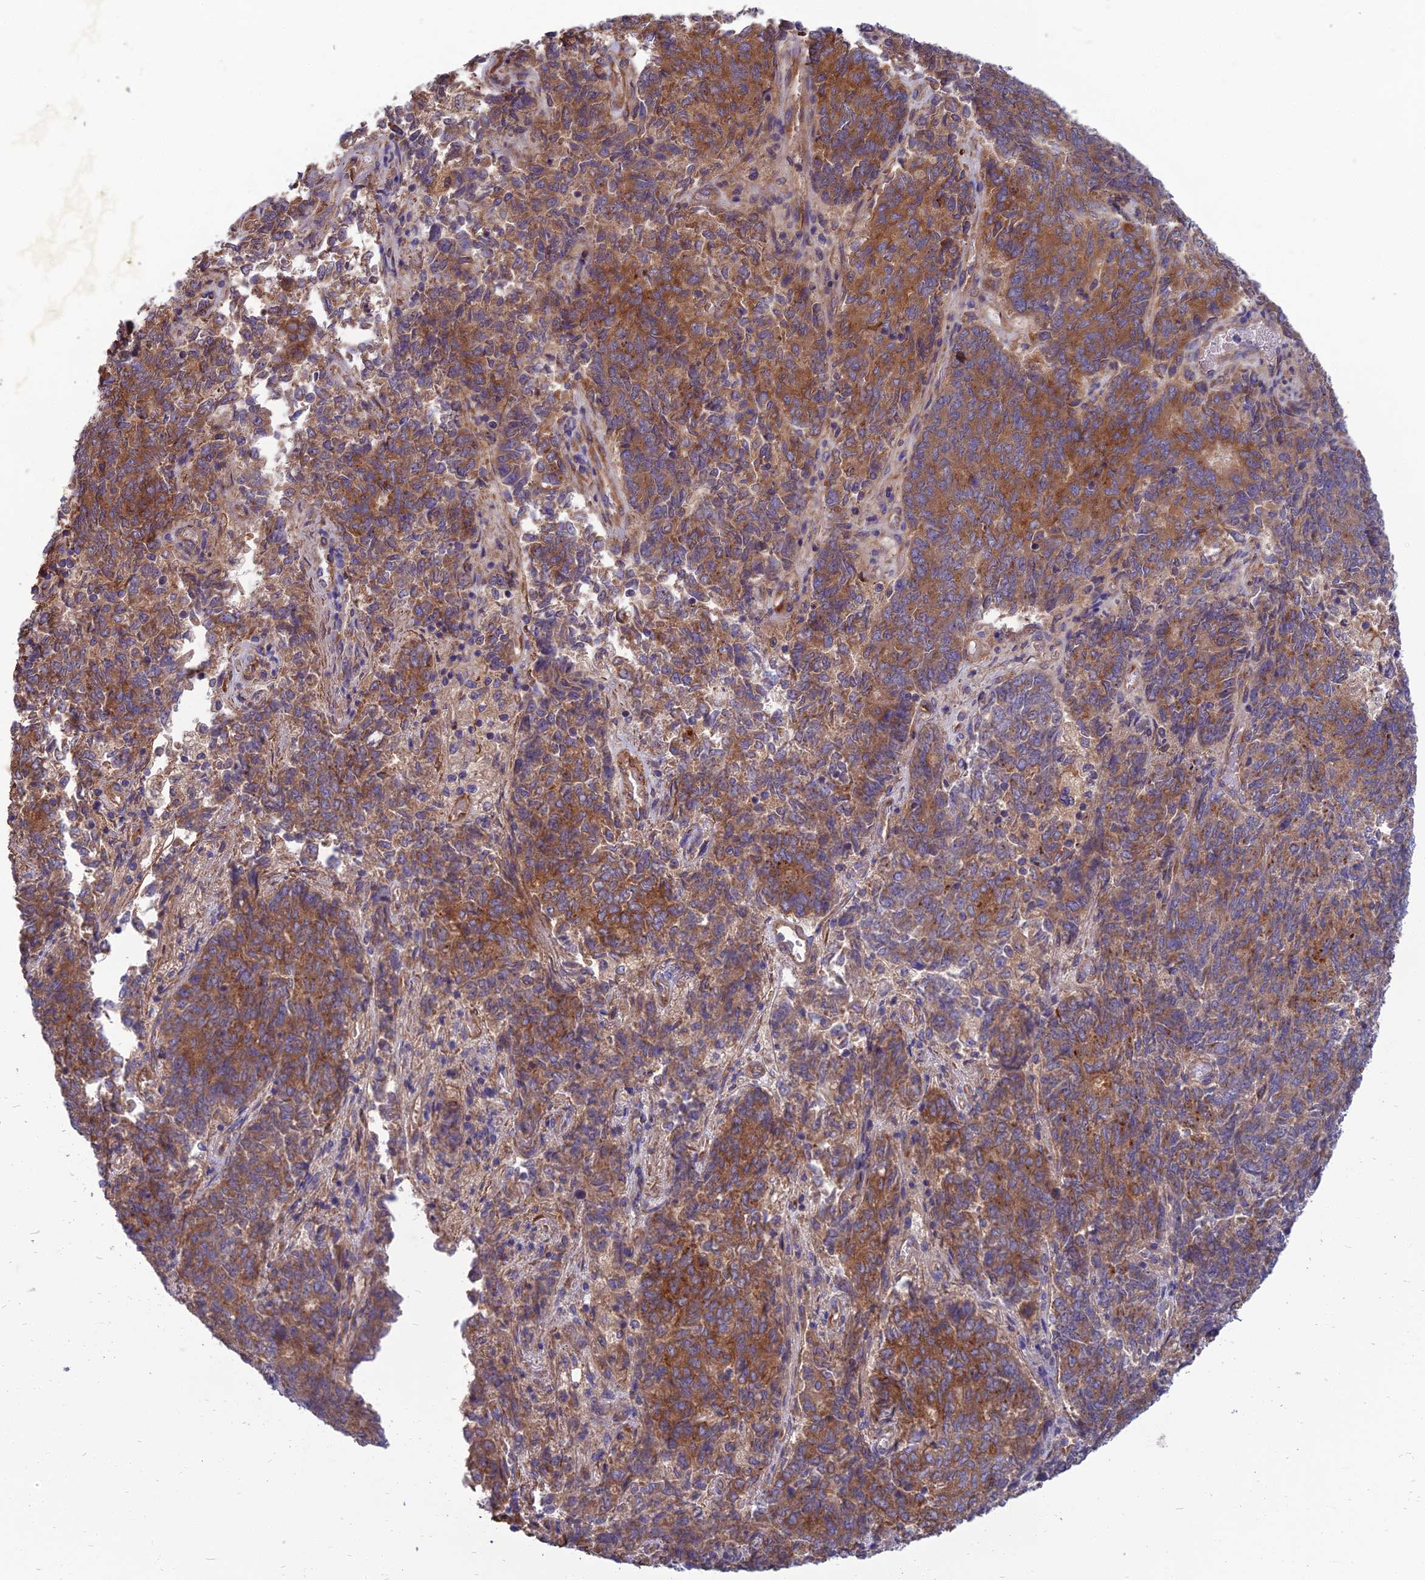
{"staining": {"intensity": "moderate", "quantity": ">75%", "location": "cytoplasmic/membranous"}, "tissue": "endometrial cancer", "cell_type": "Tumor cells", "image_type": "cancer", "snomed": [{"axis": "morphology", "description": "Adenocarcinoma, NOS"}, {"axis": "topography", "description": "Endometrium"}], "caption": "Protein expression analysis of human endometrial cancer (adenocarcinoma) reveals moderate cytoplasmic/membranous staining in about >75% of tumor cells.", "gene": "WDR24", "patient": {"sex": "female", "age": 80}}